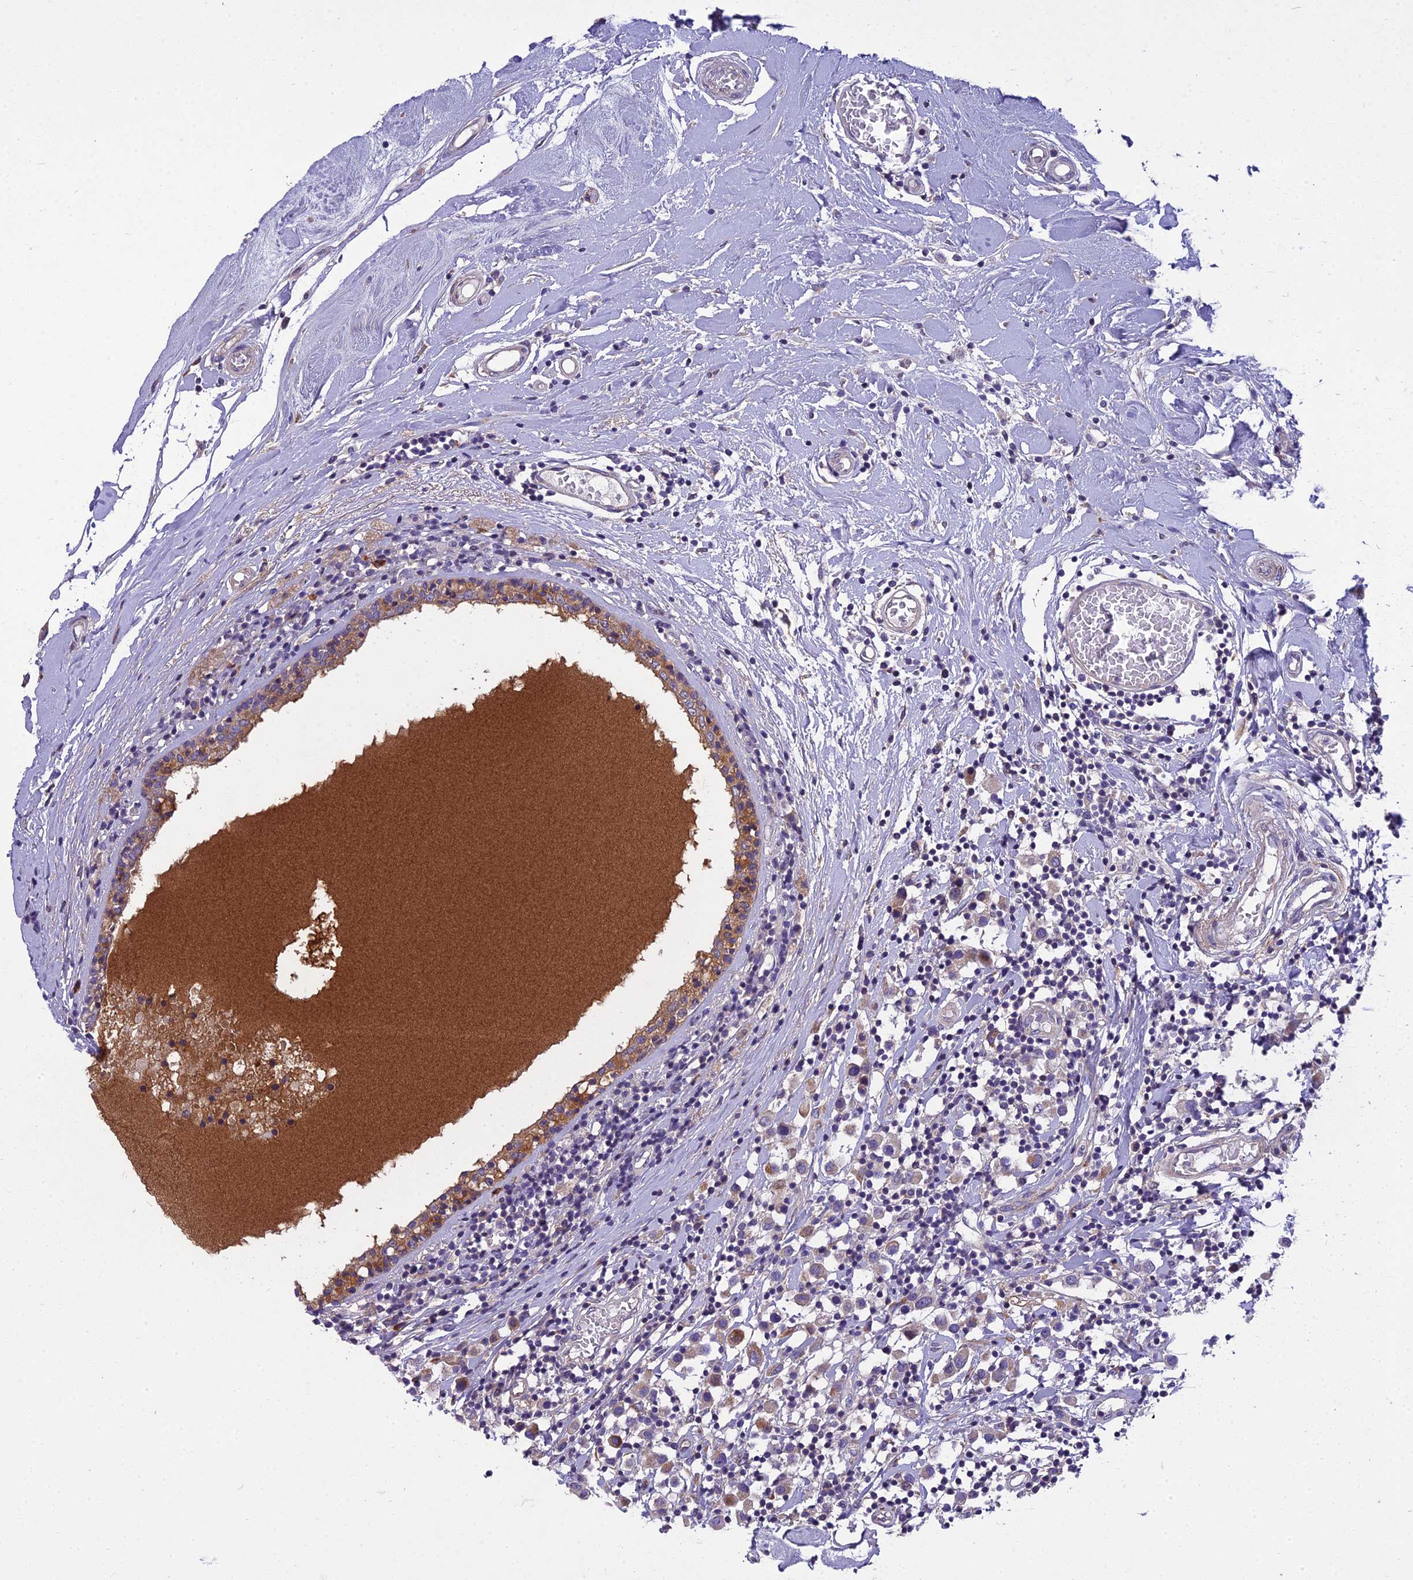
{"staining": {"intensity": "moderate", "quantity": "<25%", "location": "cytoplasmic/membranous"}, "tissue": "breast cancer", "cell_type": "Tumor cells", "image_type": "cancer", "snomed": [{"axis": "morphology", "description": "Duct carcinoma"}, {"axis": "topography", "description": "Breast"}], "caption": "High-power microscopy captured an IHC histopathology image of invasive ductal carcinoma (breast), revealing moderate cytoplasmic/membranous positivity in about <25% of tumor cells.", "gene": "ADIPOR2", "patient": {"sex": "female", "age": 61}}